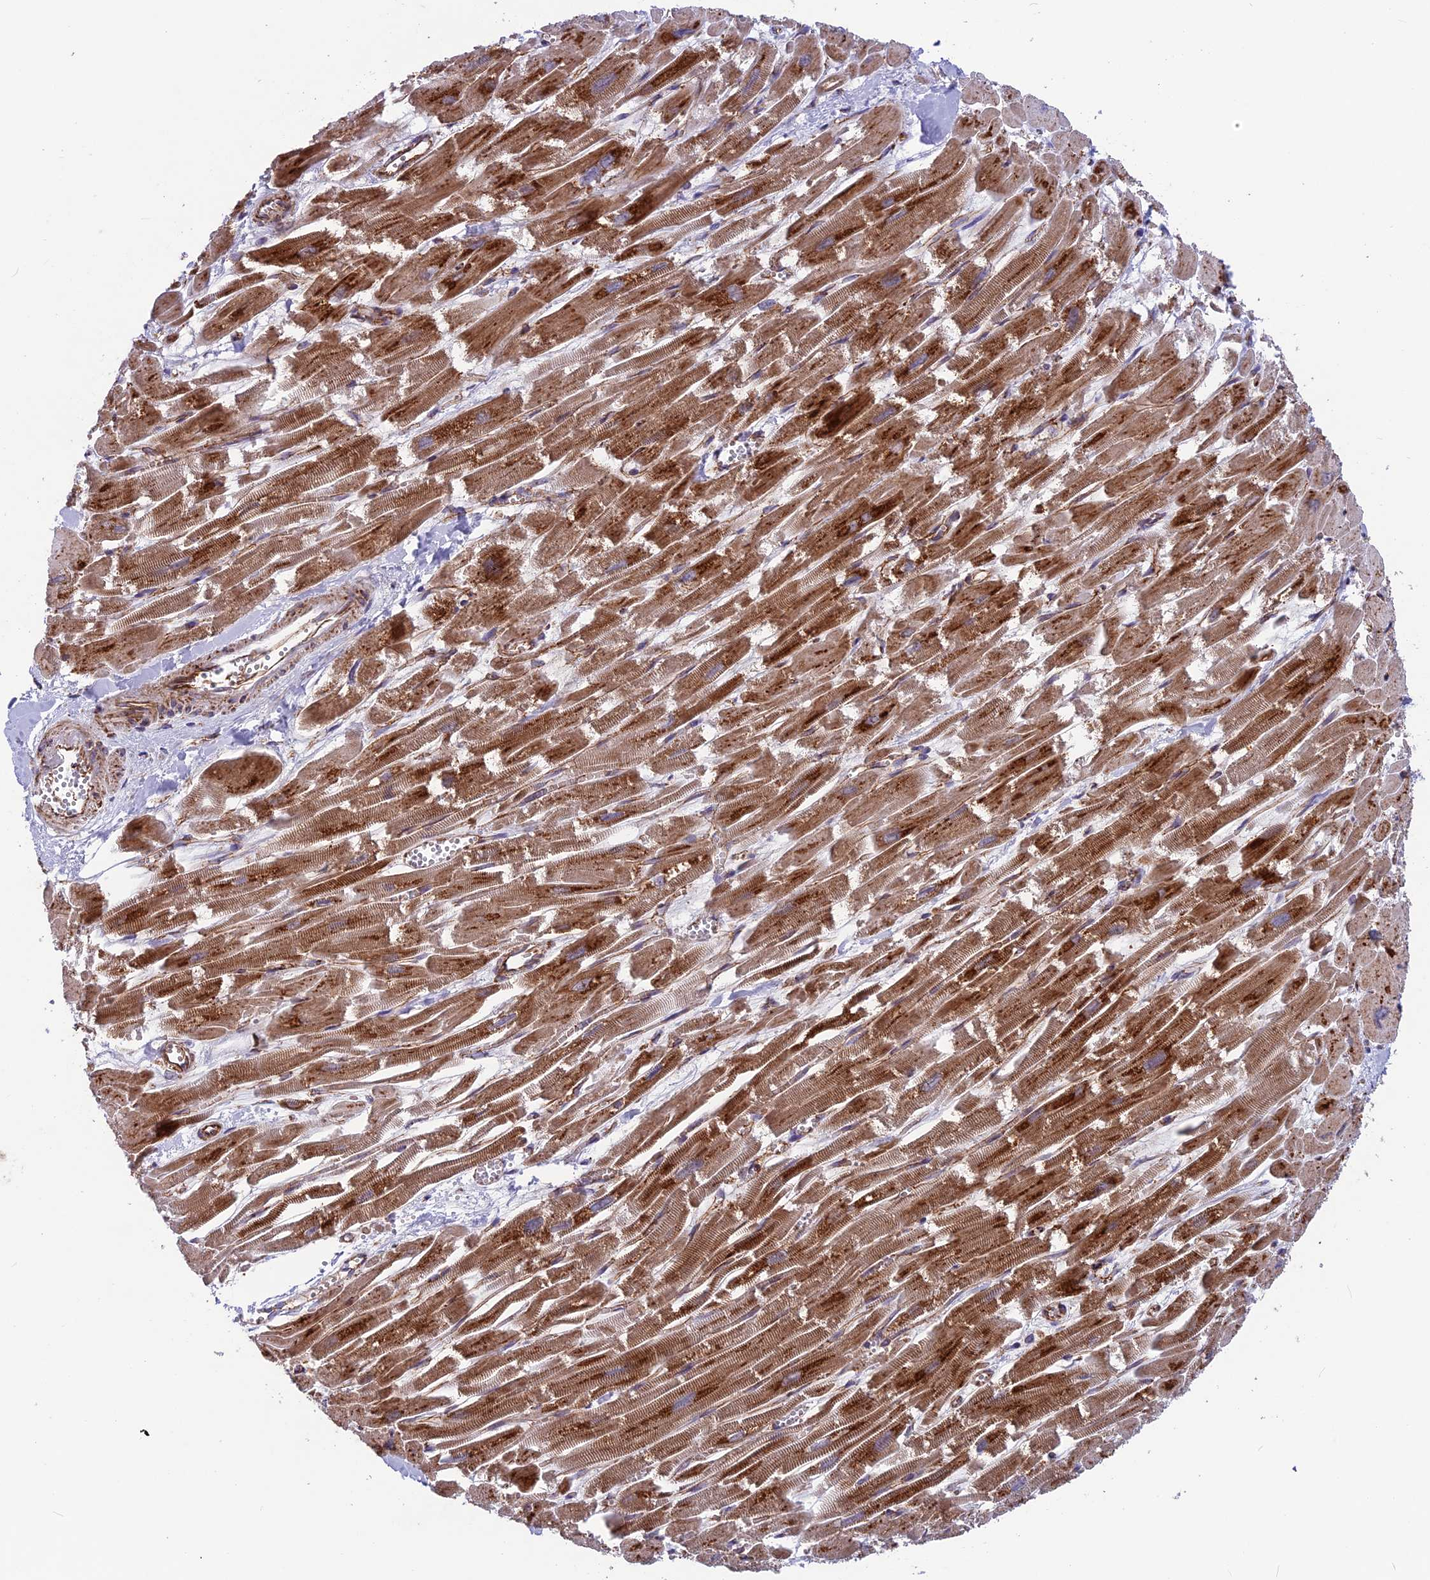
{"staining": {"intensity": "strong", "quantity": ">75%", "location": "cytoplasmic/membranous"}, "tissue": "heart muscle", "cell_type": "Cardiomyocytes", "image_type": "normal", "snomed": [{"axis": "morphology", "description": "Normal tissue, NOS"}, {"axis": "topography", "description": "Heart"}], "caption": "Heart muscle stained for a protein (brown) reveals strong cytoplasmic/membranous positive staining in about >75% of cardiomyocytes.", "gene": "MRPS18B", "patient": {"sex": "male", "age": 54}}